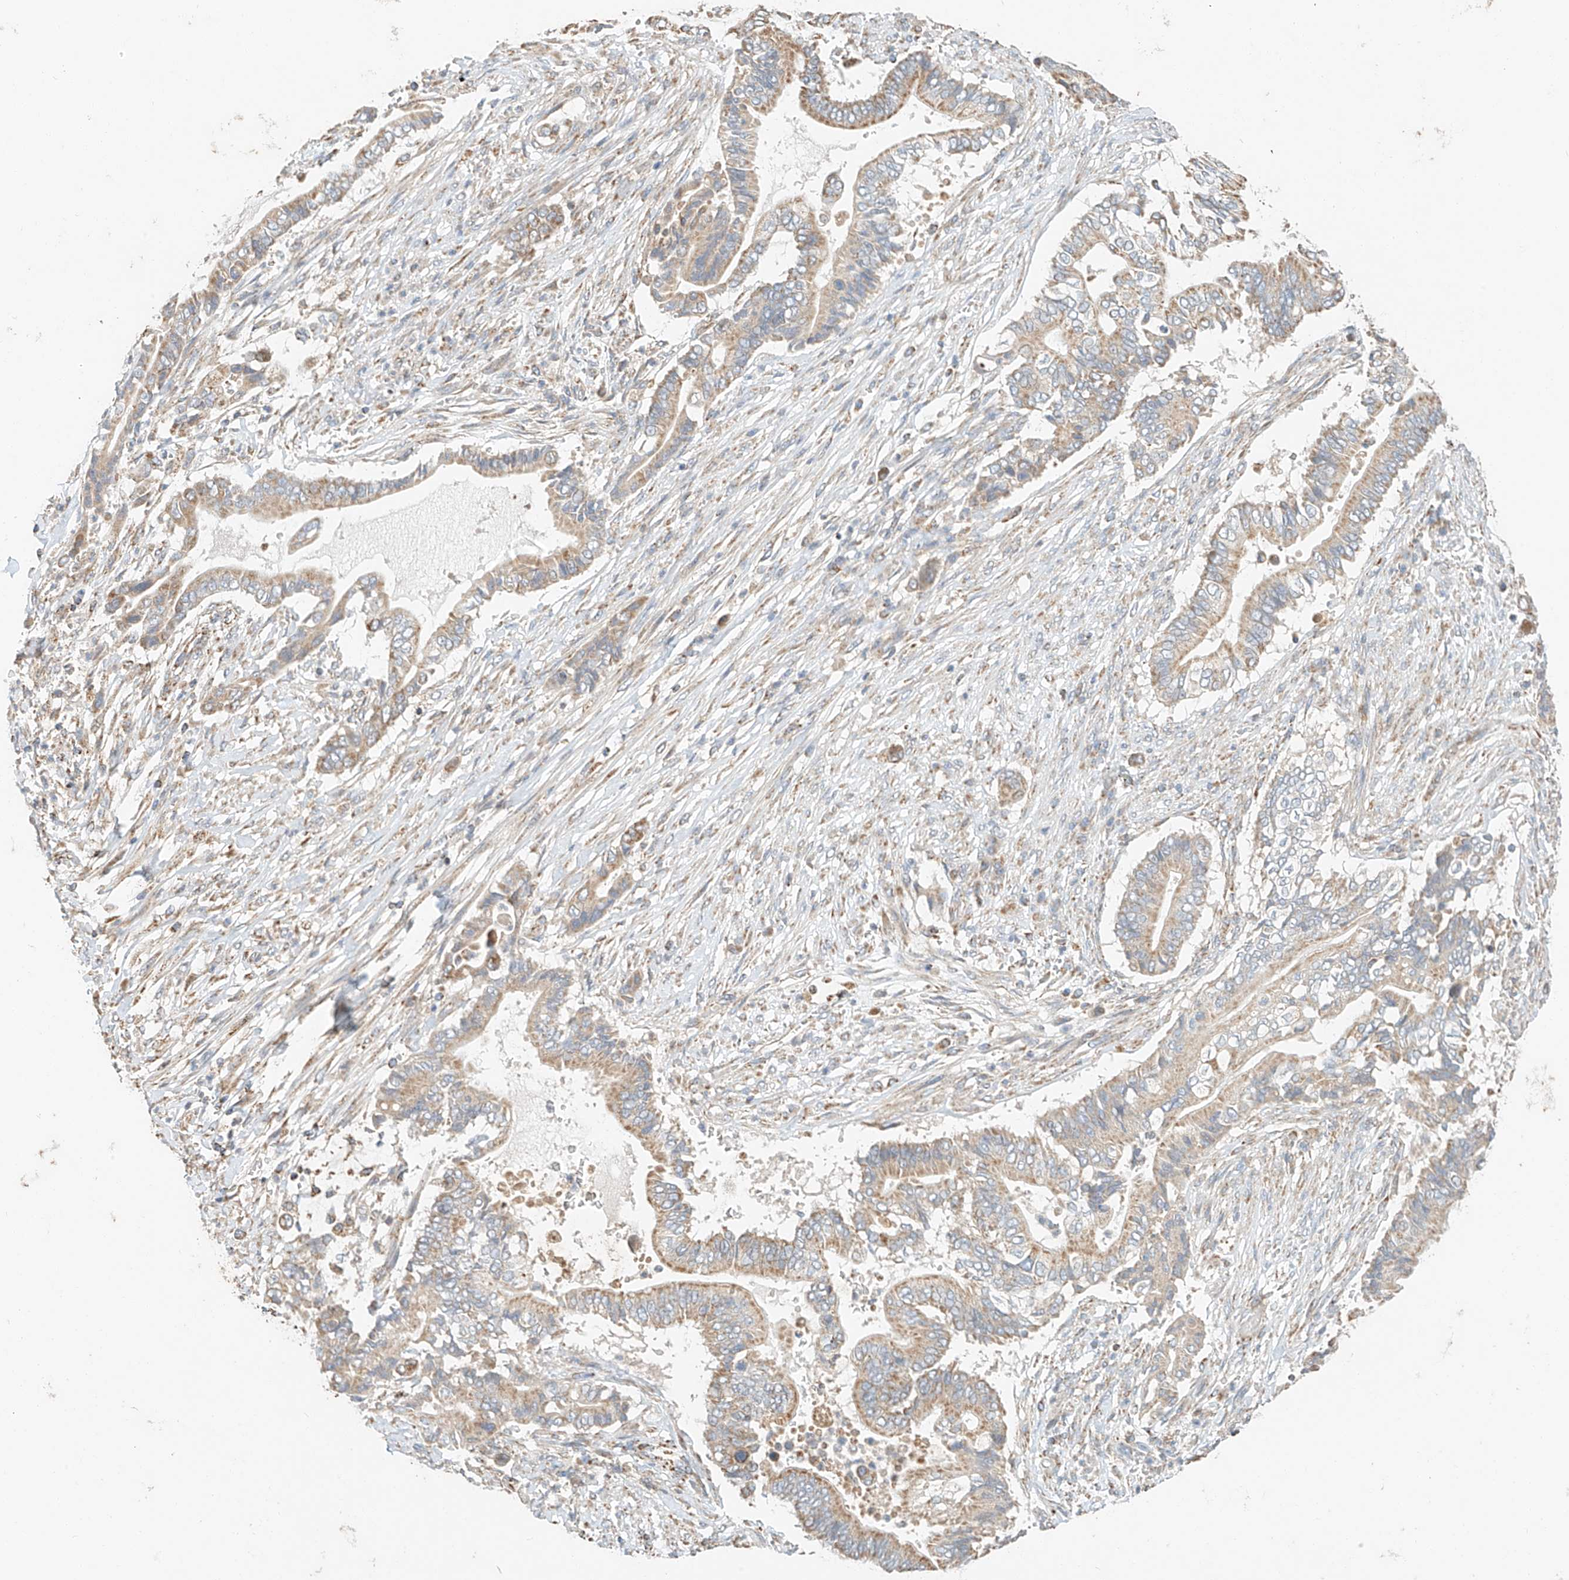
{"staining": {"intensity": "weak", "quantity": ">75%", "location": "cytoplasmic/membranous"}, "tissue": "pancreatic cancer", "cell_type": "Tumor cells", "image_type": "cancer", "snomed": [{"axis": "morphology", "description": "Adenocarcinoma, NOS"}, {"axis": "topography", "description": "Pancreas"}], "caption": "Immunohistochemistry (IHC) of human adenocarcinoma (pancreatic) demonstrates low levels of weak cytoplasmic/membranous positivity in approximately >75% of tumor cells.", "gene": "YIPF7", "patient": {"sex": "male", "age": 68}}